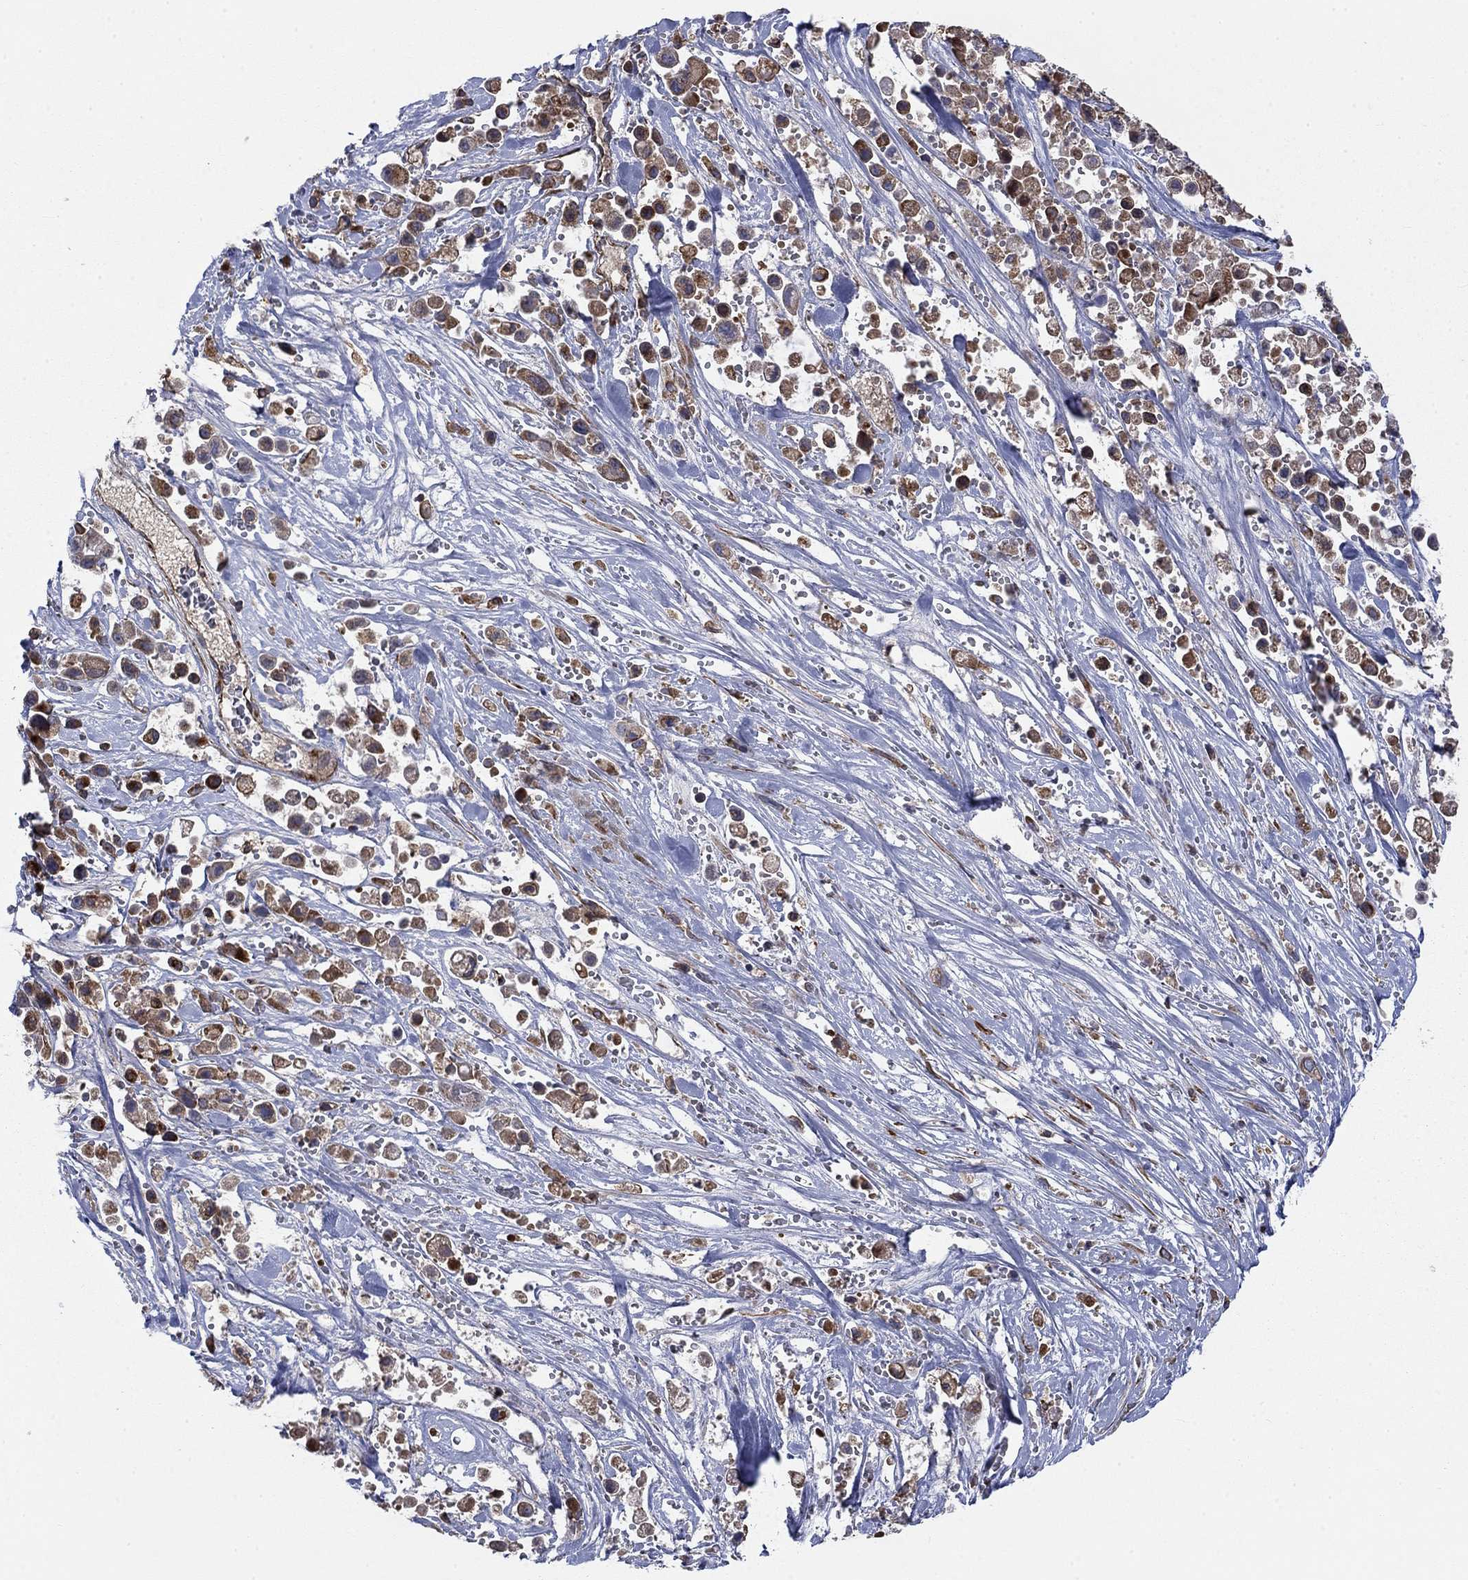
{"staining": {"intensity": "moderate", "quantity": "25%-75%", "location": "cytoplasmic/membranous"}, "tissue": "pancreatic cancer", "cell_type": "Tumor cells", "image_type": "cancer", "snomed": [{"axis": "morphology", "description": "Adenocarcinoma, NOS"}, {"axis": "topography", "description": "Pancreas"}], "caption": "Immunohistochemical staining of pancreatic cancer (adenocarcinoma) shows moderate cytoplasmic/membranous protein staining in about 25%-75% of tumor cells.", "gene": "NDUFC1", "patient": {"sex": "male", "age": 44}}